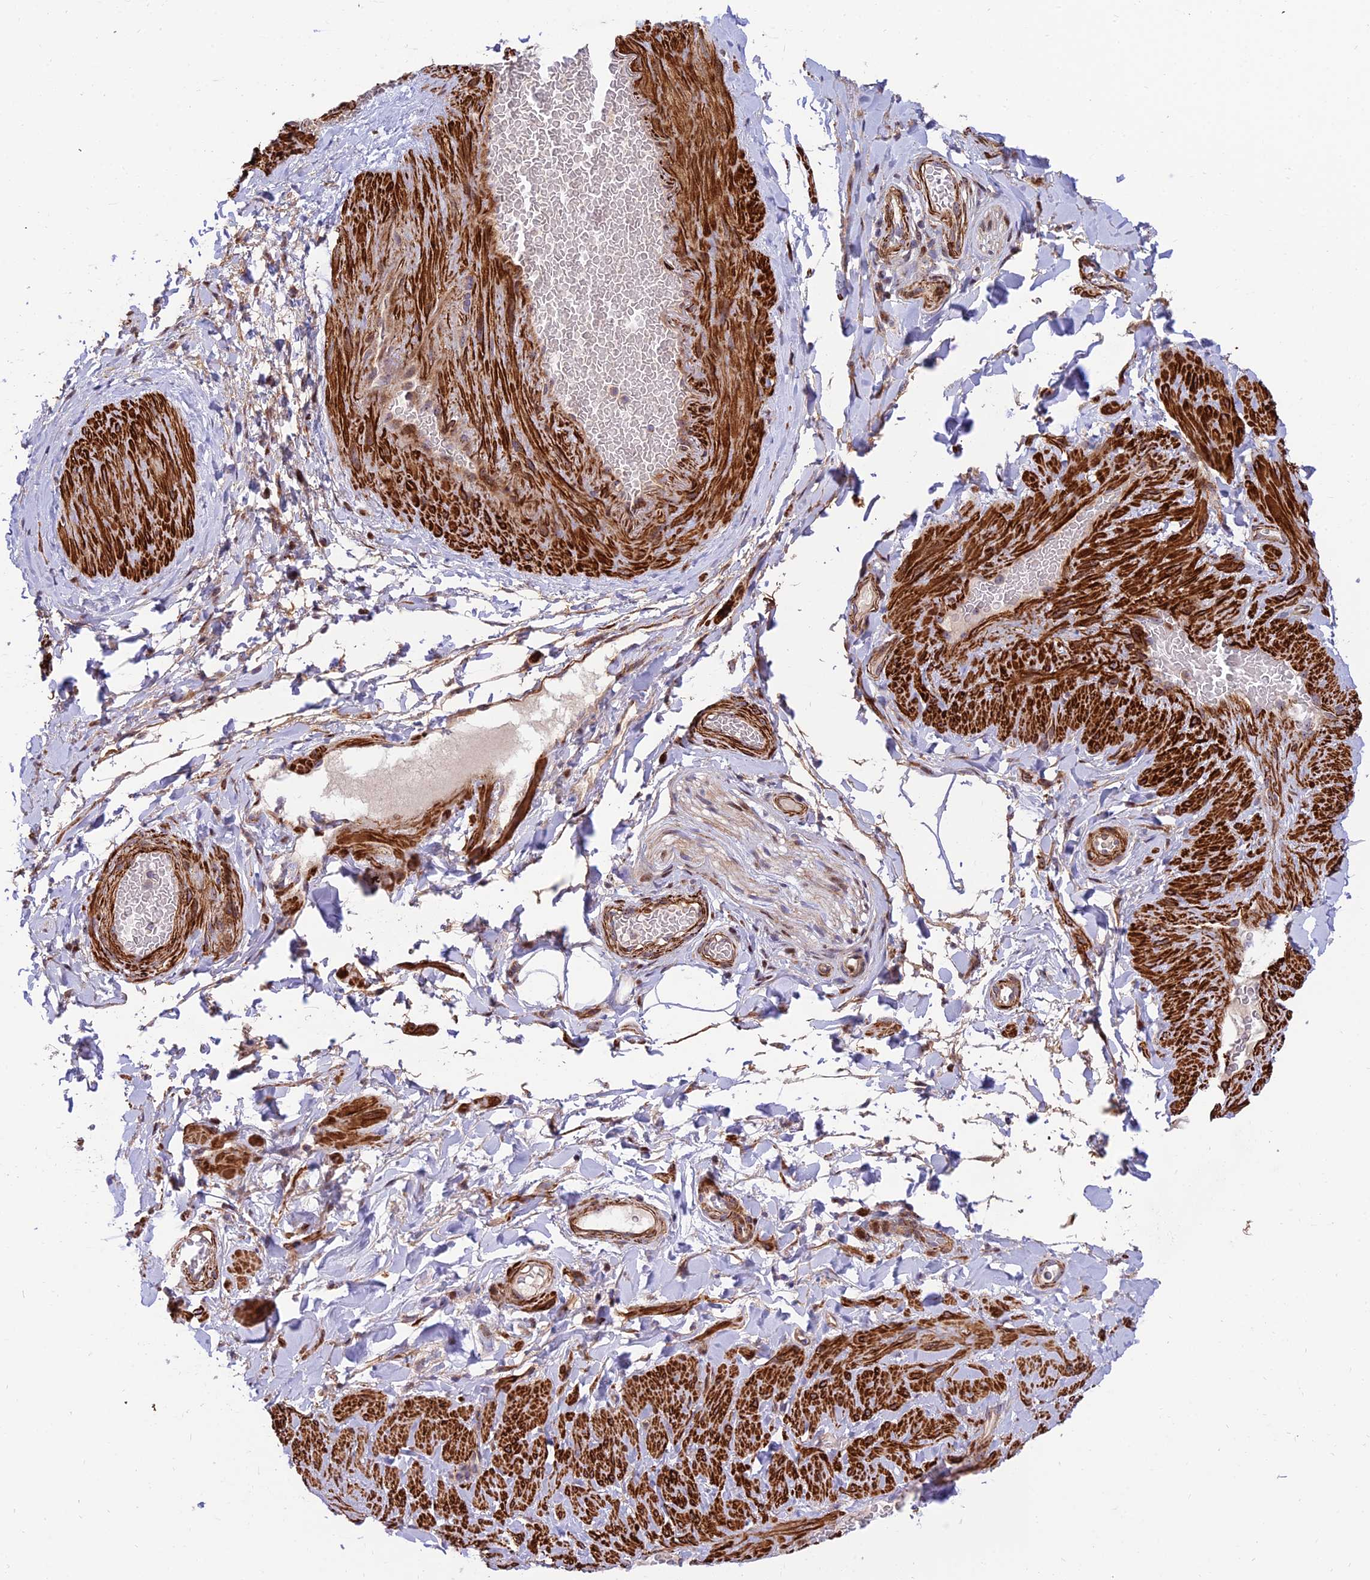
{"staining": {"intensity": "negative", "quantity": "none", "location": "none"}, "tissue": "adipose tissue", "cell_type": "Adipocytes", "image_type": "normal", "snomed": [{"axis": "morphology", "description": "Normal tissue, NOS"}, {"axis": "topography", "description": "Soft tissue"}, {"axis": "topography", "description": "Vascular tissue"}], "caption": "DAB (3,3'-diaminobenzidine) immunohistochemical staining of normal human adipose tissue reveals no significant positivity in adipocytes. (Brightfield microscopy of DAB IHC at high magnification).", "gene": "KBTBD7", "patient": {"sex": "male", "age": 54}}